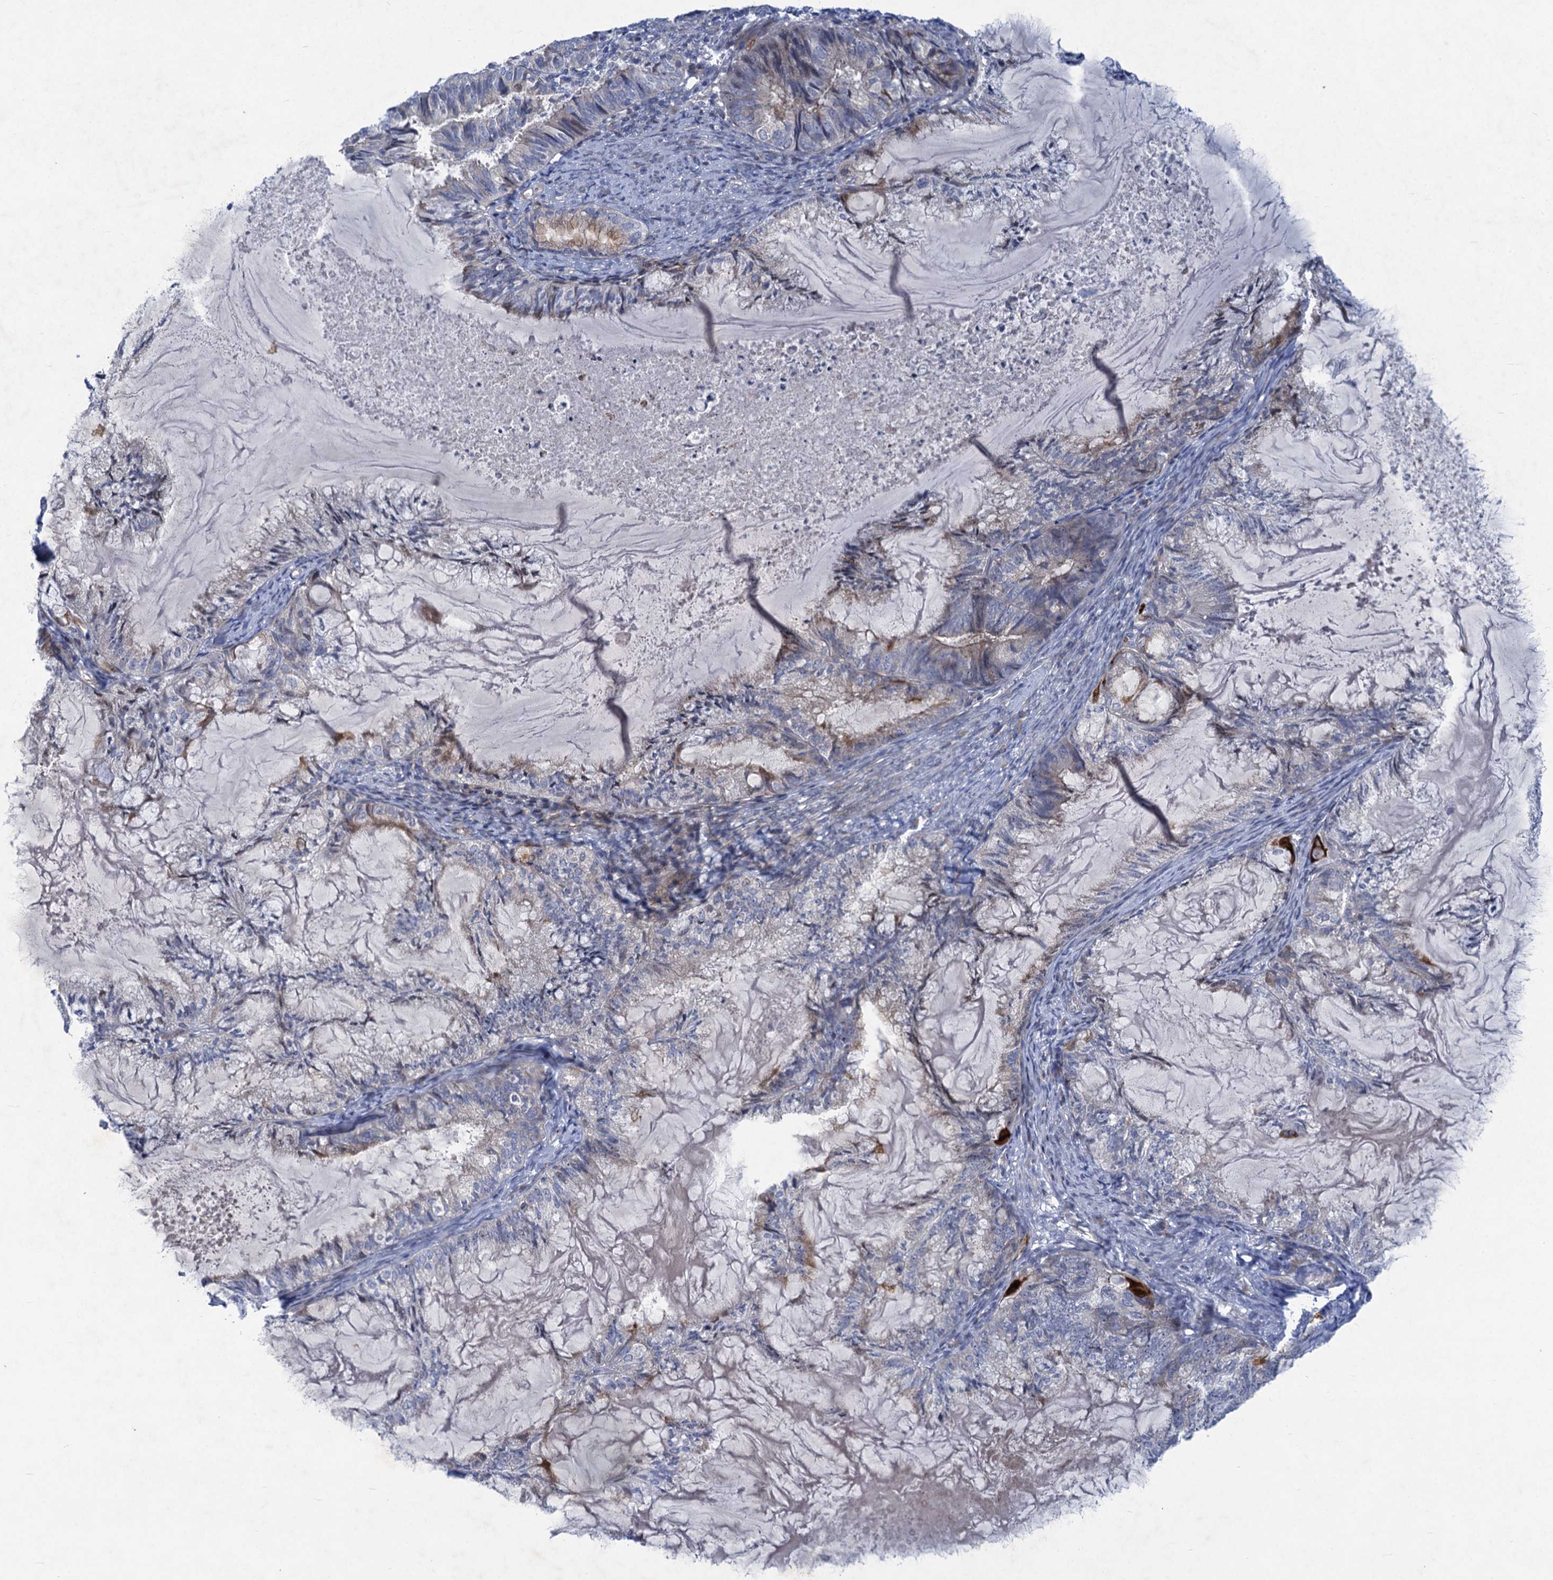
{"staining": {"intensity": "negative", "quantity": "none", "location": "none"}, "tissue": "endometrial cancer", "cell_type": "Tumor cells", "image_type": "cancer", "snomed": [{"axis": "morphology", "description": "Adenocarcinoma, NOS"}, {"axis": "topography", "description": "Endometrium"}], "caption": "This is an immunohistochemistry photomicrograph of human endometrial cancer. There is no staining in tumor cells.", "gene": "QPCTL", "patient": {"sex": "female", "age": 86}}